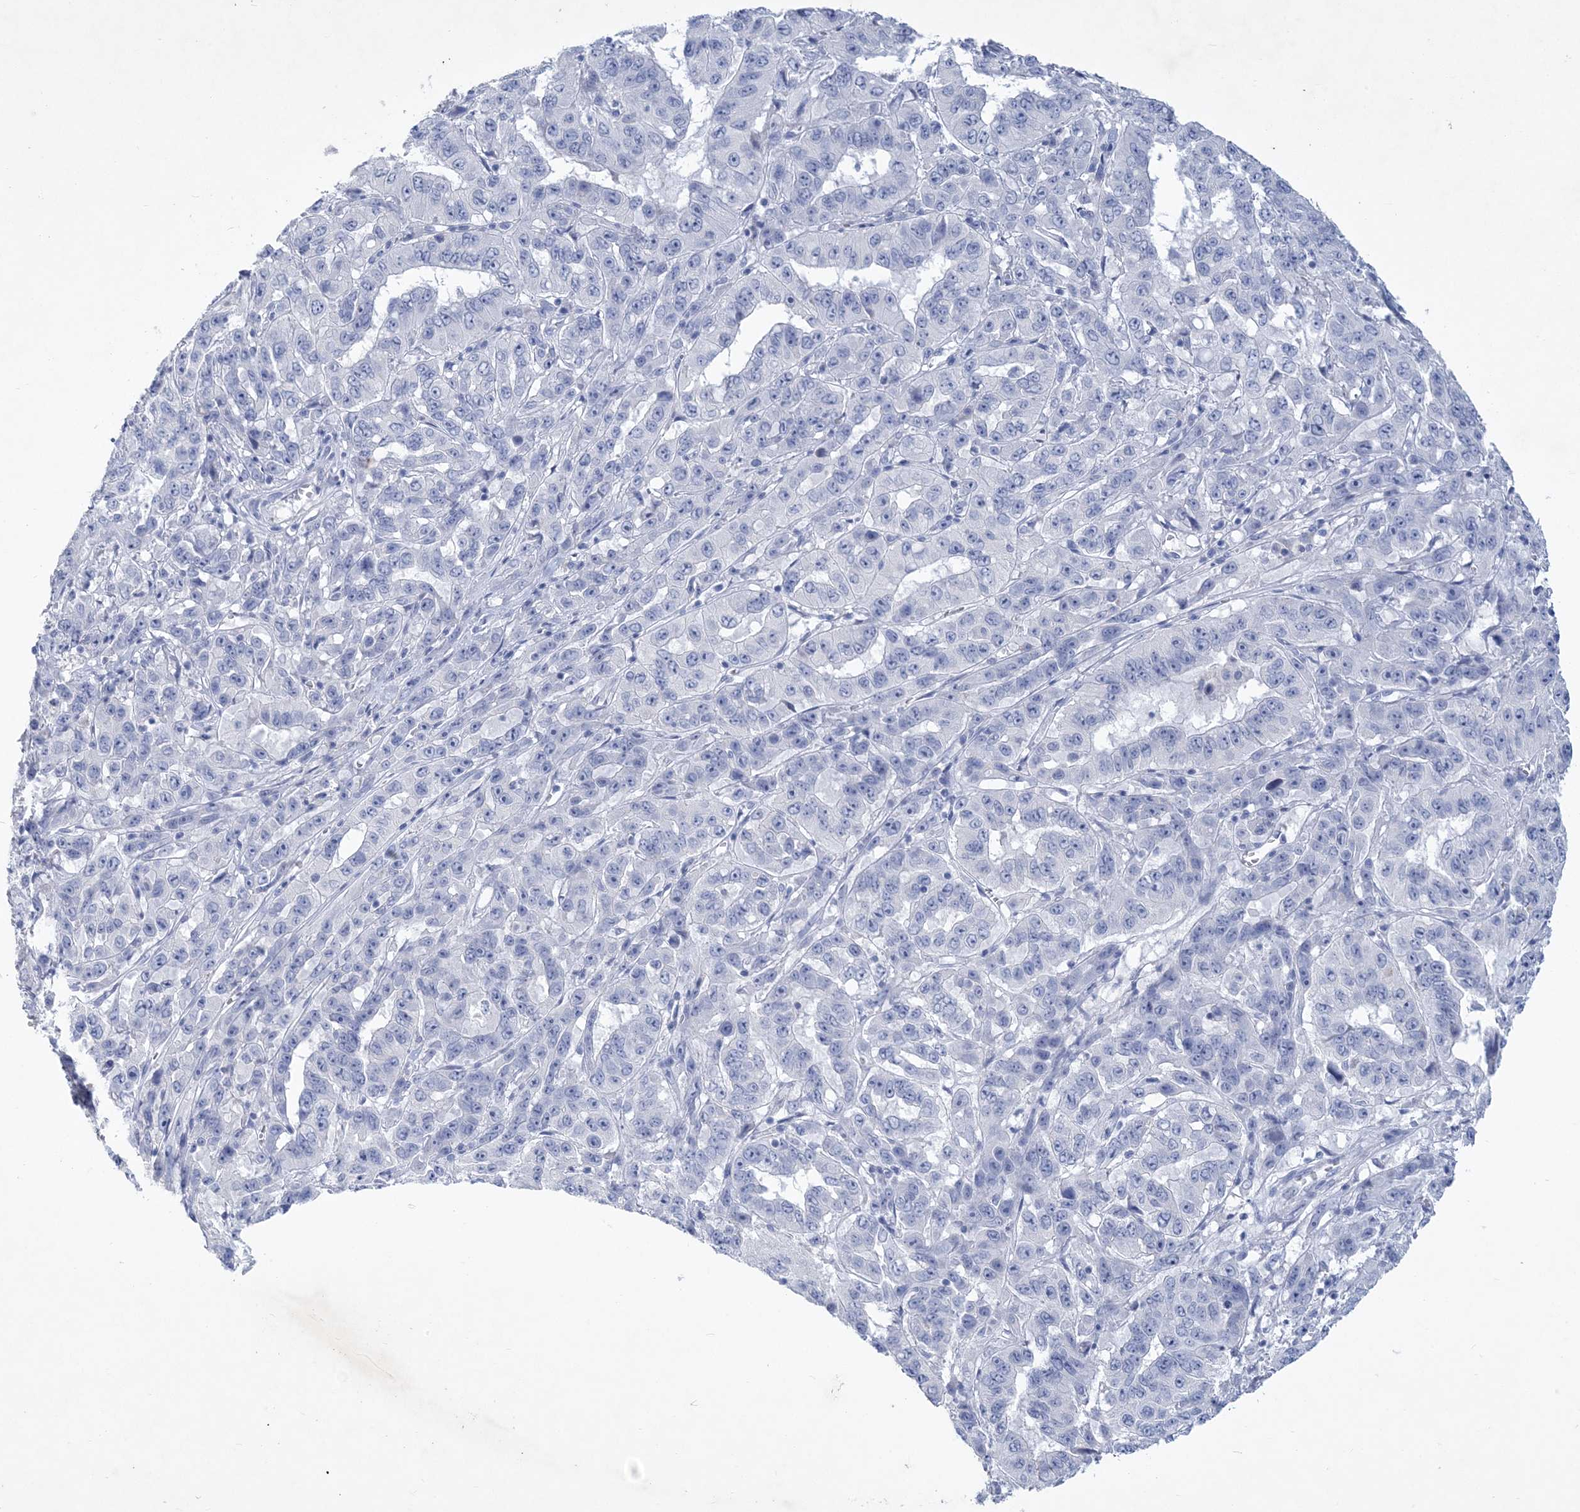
{"staining": {"intensity": "negative", "quantity": "none", "location": "none"}, "tissue": "pancreatic cancer", "cell_type": "Tumor cells", "image_type": "cancer", "snomed": [{"axis": "morphology", "description": "Adenocarcinoma, NOS"}, {"axis": "topography", "description": "Pancreas"}], "caption": "High power microscopy histopathology image of an immunohistochemistry micrograph of pancreatic cancer, revealing no significant expression in tumor cells.", "gene": "COPS8", "patient": {"sex": "male", "age": 63}}